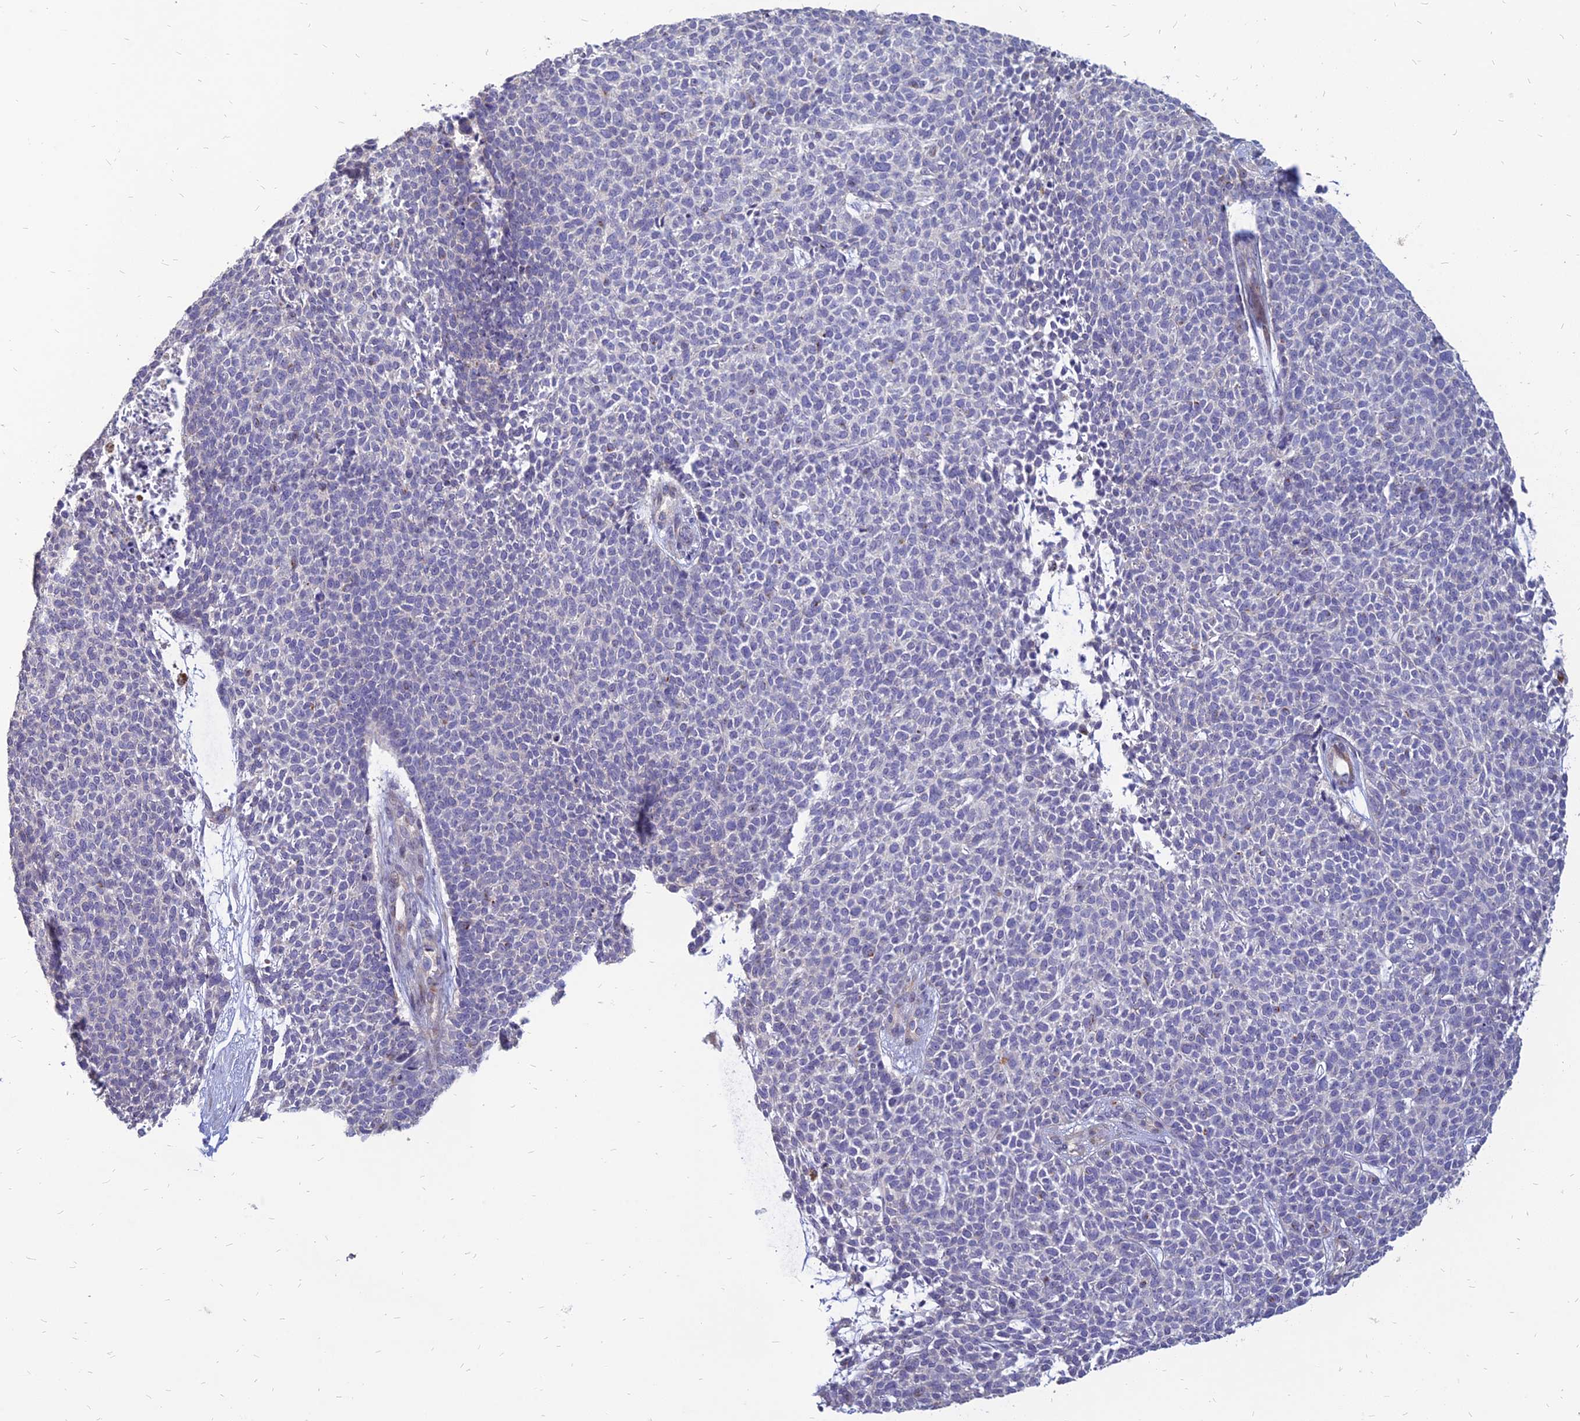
{"staining": {"intensity": "negative", "quantity": "none", "location": "none"}, "tissue": "skin cancer", "cell_type": "Tumor cells", "image_type": "cancer", "snomed": [{"axis": "morphology", "description": "Basal cell carcinoma"}, {"axis": "topography", "description": "Skin"}], "caption": "Human basal cell carcinoma (skin) stained for a protein using immunohistochemistry displays no positivity in tumor cells.", "gene": "ST3GAL6", "patient": {"sex": "female", "age": 84}}